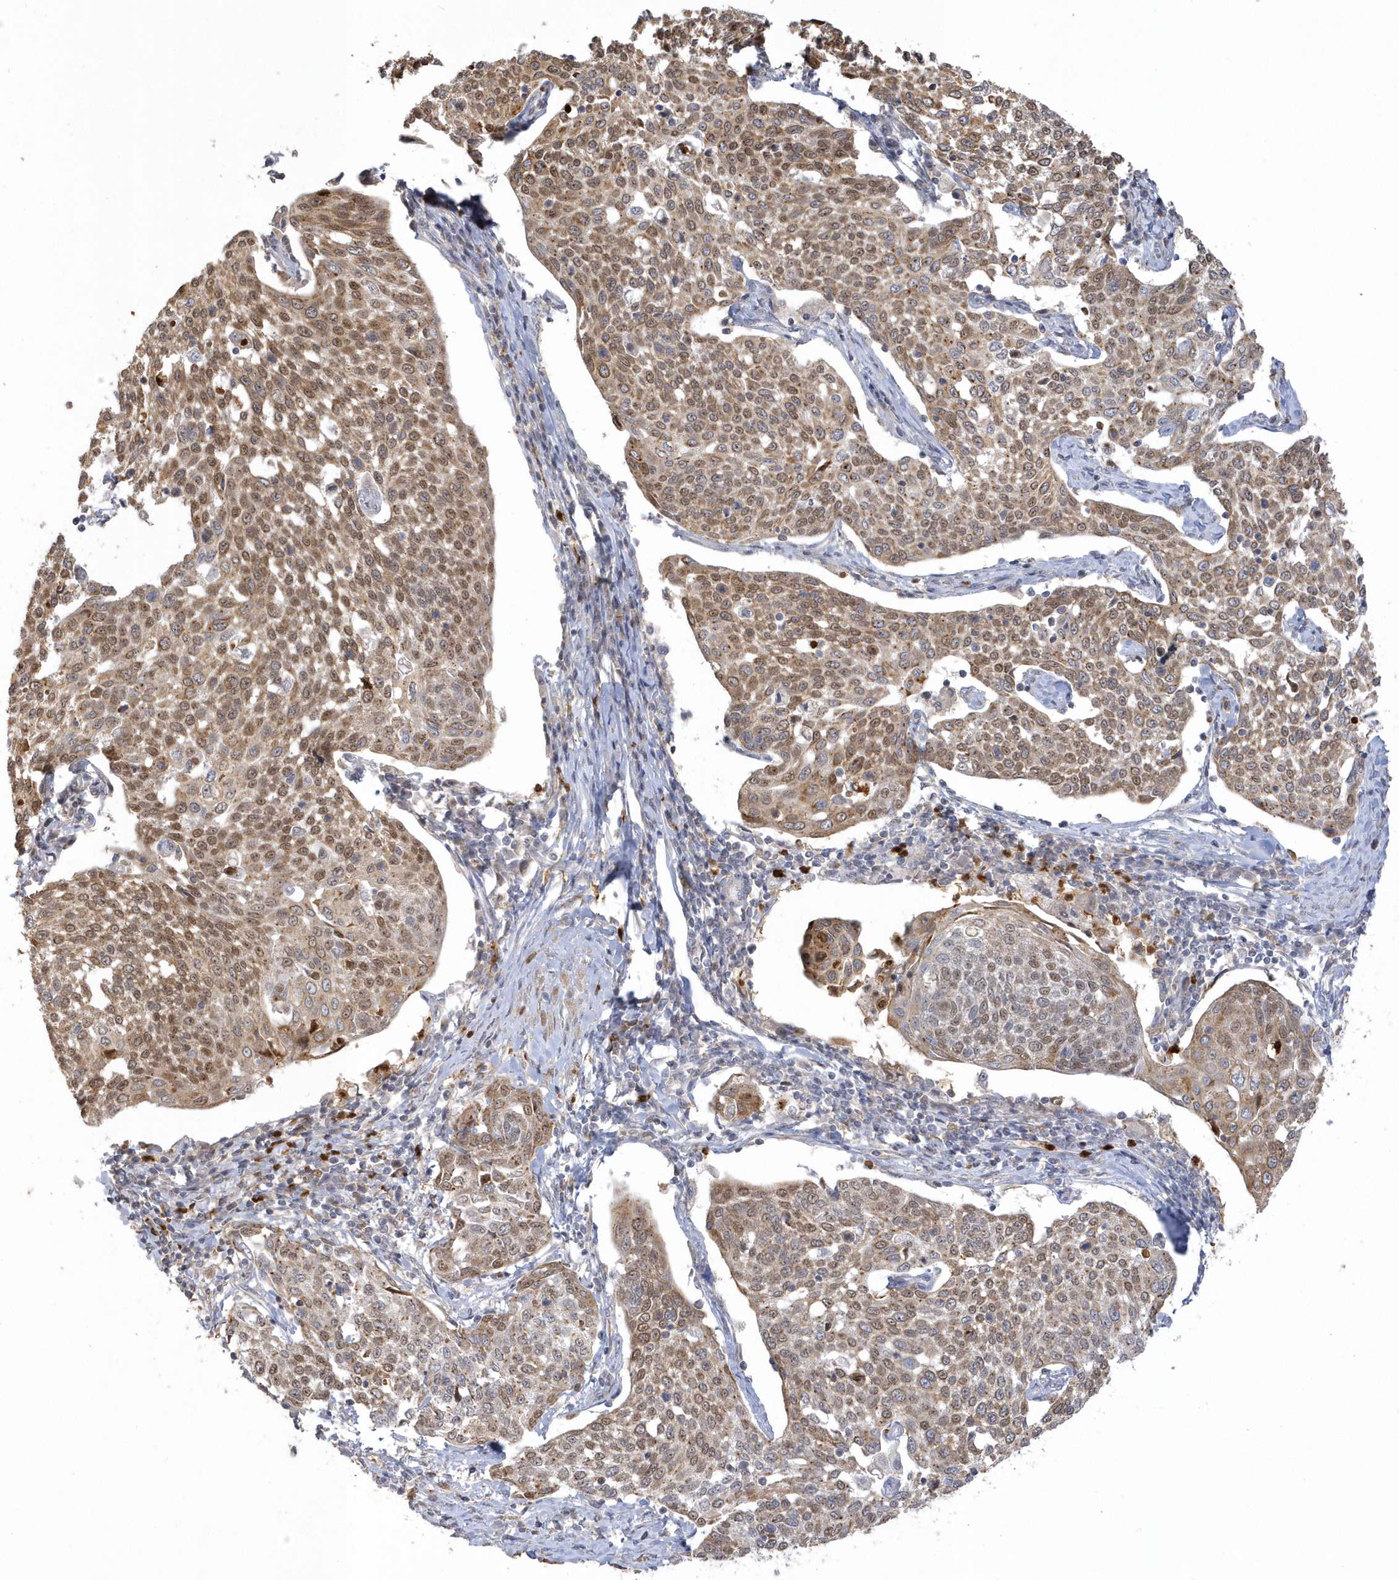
{"staining": {"intensity": "moderate", "quantity": ">75%", "location": "cytoplasmic/membranous,nuclear"}, "tissue": "cervical cancer", "cell_type": "Tumor cells", "image_type": "cancer", "snomed": [{"axis": "morphology", "description": "Squamous cell carcinoma, NOS"}, {"axis": "topography", "description": "Cervix"}], "caption": "About >75% of tumor cells in human cervical cancer display moderate cytoplasmic/membranous and nuclear protein staining as visualized by brown immunohistochemical staining.", "gene": "NAF1", "patient": {"sex": "female", "age": 34}}